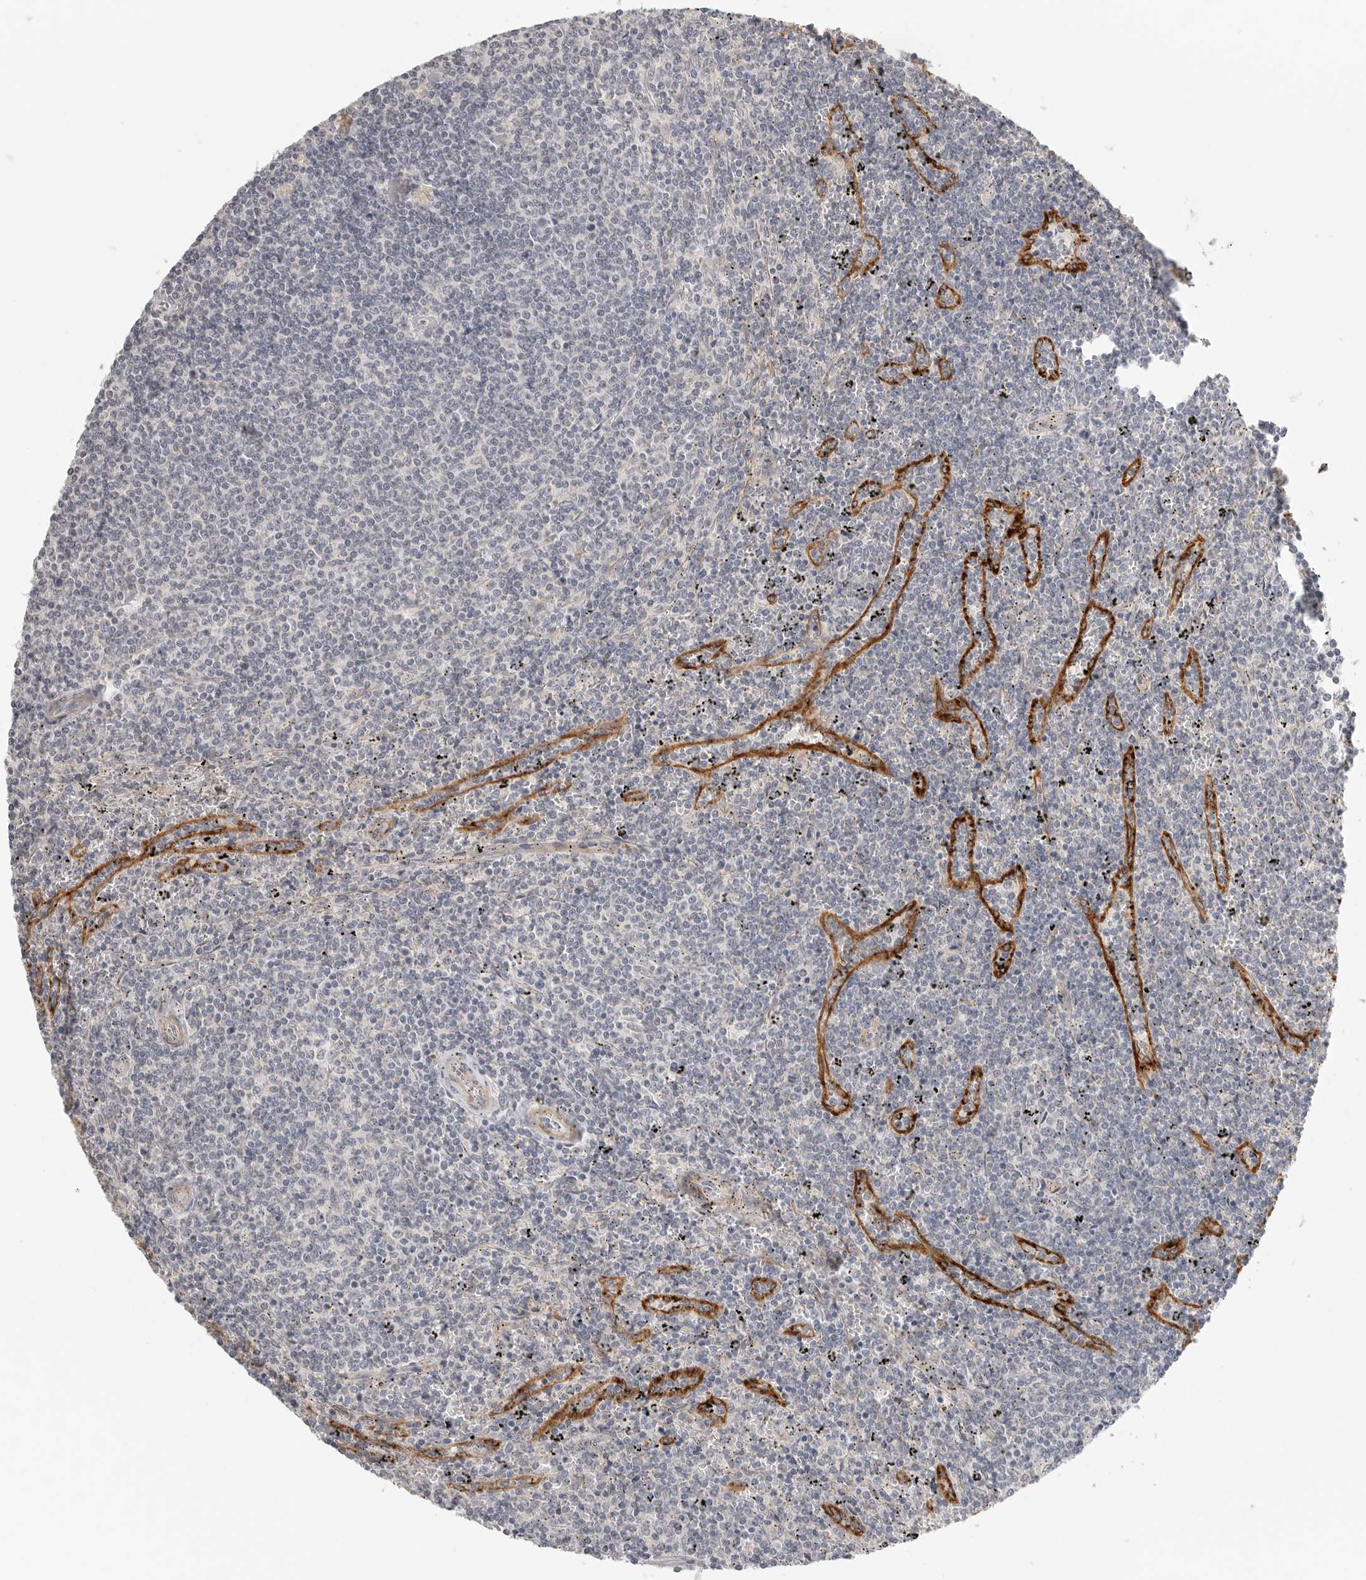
{"staining": {"intensity": "negative", "quantity": "none", "location": "none"}, "tissue": "lymphoma", "cell_type": "Tumor cells", "image_type": "cancer", "snomed": [{"axis": "morphology", "description": "Malignant lymphoma, non-Hodgkin's type, Low grade"}, {"axis": "topography", "description": "Spleen"}], "caption": "An immunohistochemistry (IHC) image of malignant lymphoma, non-Hodgkin's type (low-grade) is shown. There is no staining in tumor cells of malignant lymphoma, non-Hodgkin's type (low-grade). (Stains: DAB IHC with hematoxylin counter stain, Microscopy: brightfield microscopy at high magnification).", "gene": "STAB2", "patient": {"sex": "female", "age": 50}}